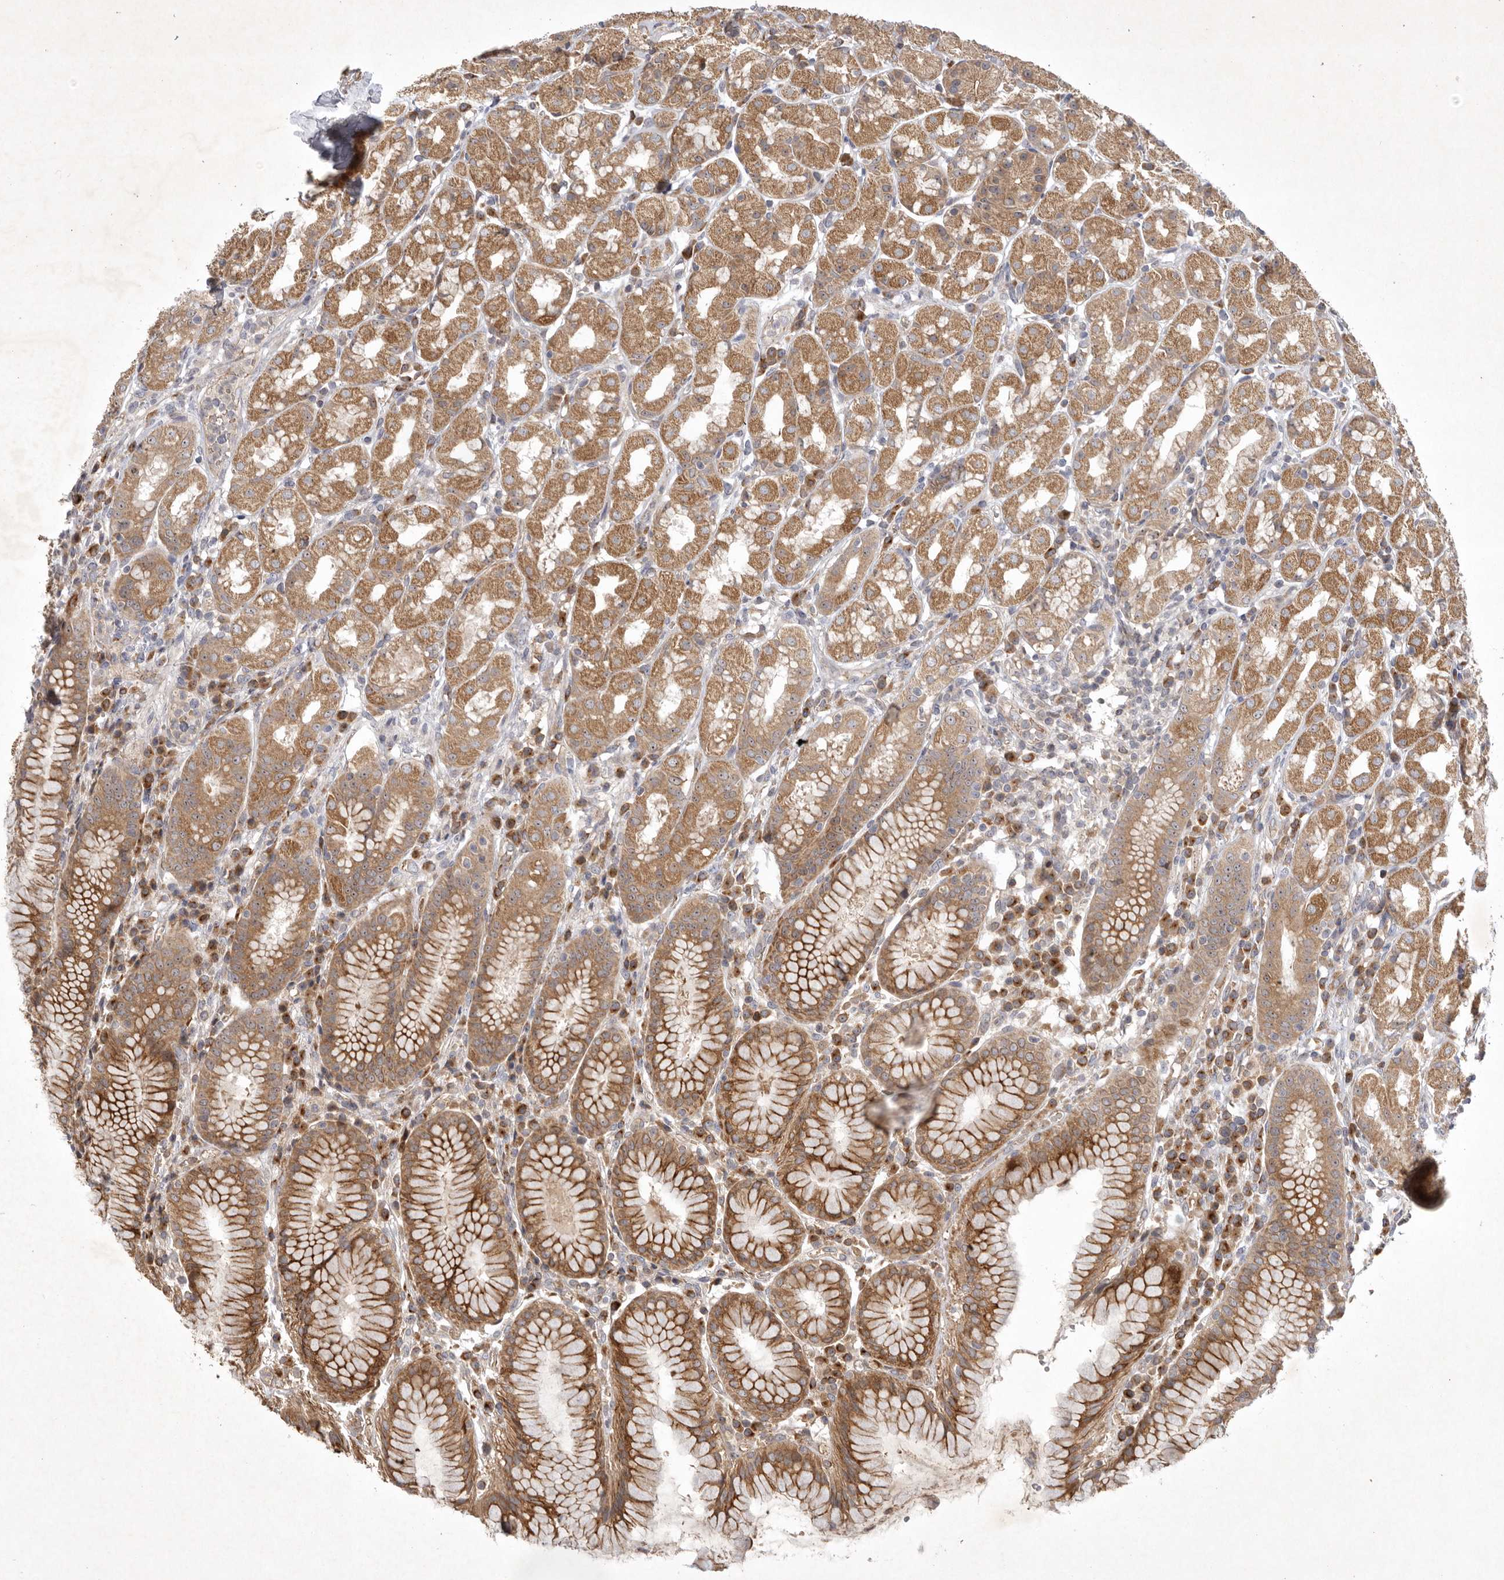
{"staining": {"intensity": "moderate", "quantity": ">75%", "location": "cytoplasmic/membranous"}, "tissue": "stomach", "cell_type": "Glandular cells", "image_type": "normal", "snomed": [{"axis": "morphology", "description": "Normal tissue, NOS"}, {"axis": "topography", "description": "Stomach, lower"}], "caption": "The micrograph reveals staining of normal stomach, revealing moderate cytoplasmic/membranous protein expression (brown color) within glandular cells. The protein of interest is stained brown, and the nuclei are stained in blue (DAB IHC with brightfield microscopy, high magnification).", "gene": "KIF2B", "patient": {"sex": "female", "age": 56}}